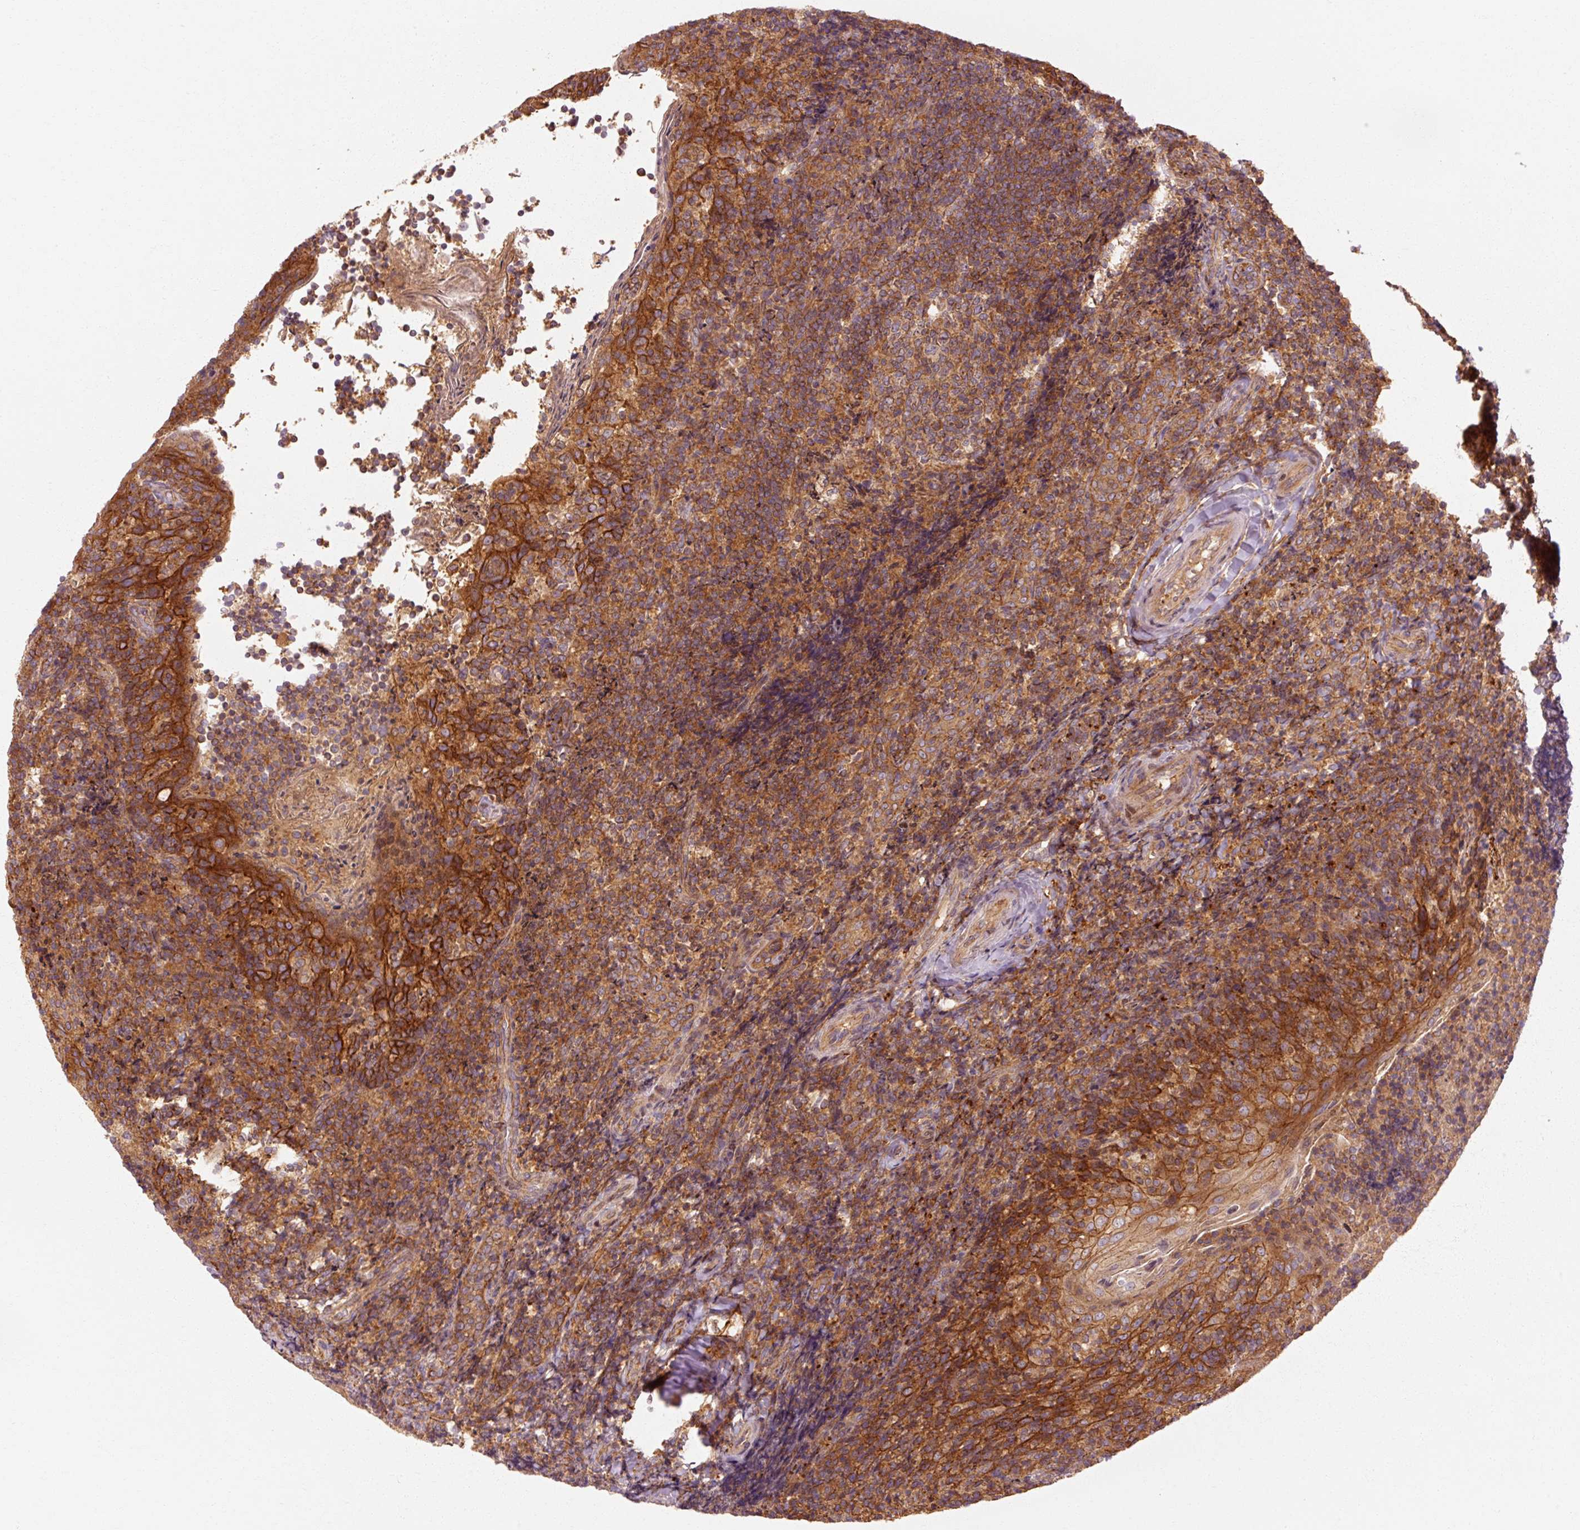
{"staining": {"intensity": "moderate", "quantity": "<25%", "location": "cytoplasmic/membranous"}, "tissue": "tonsil", "cell_type": "Germinal center cells", "image_type": "normal", "snomed": [{"axis": "morphology", "description": "Normal tissue, NOS"}, {"axis": "topography", "description": "Tonsil"}], "caption": "Immunohistochemistry of unremarkable human tonsil displays low levels of moderate cytoplasmic/membranous positivity in about <25% of germinal center cells.", "gene": "CTNNA1", "patient": {"sex": "female", "age": 10}}